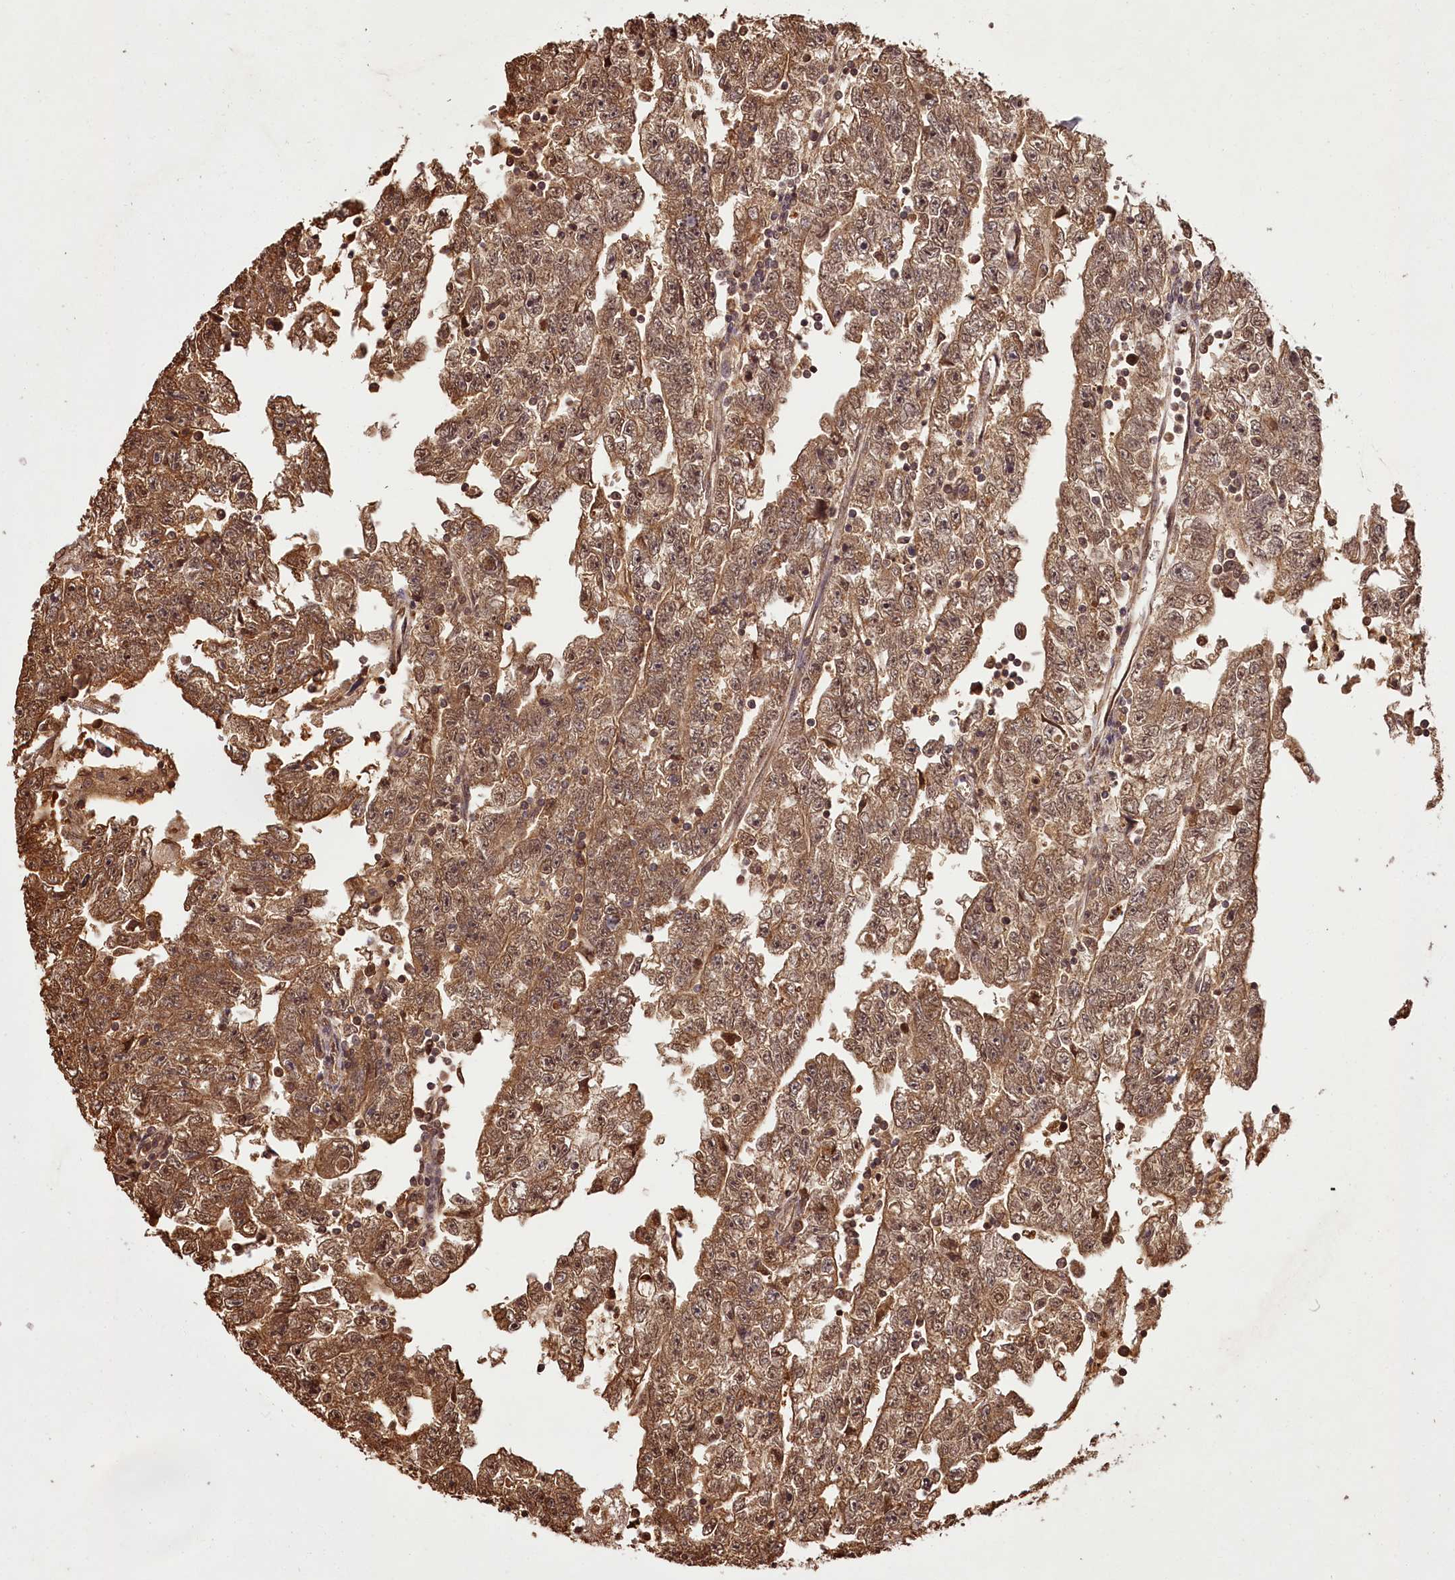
{"staining": {"intensity": "moderate", "quantity": ">75%", "location": "cytoplasmic/membranous"}, "tissue": "testis cancer", "cell_type": "Tumor cells", "image_type": "cancer", "snomed": [{"axis": "morphology", "description": "Carcinoma, Embryonal, NOS"}, {"axis": "topography", "description": "Testis"}], "caption": "IHC (DAB) staining of human testis cancer (embryonal carcinoma) shows moderate cytoplasmic/membranous protein expression in about >75% of tumor cells.", "gene": "NPRL2", "patient": {"sex": "male", "age": 25}}